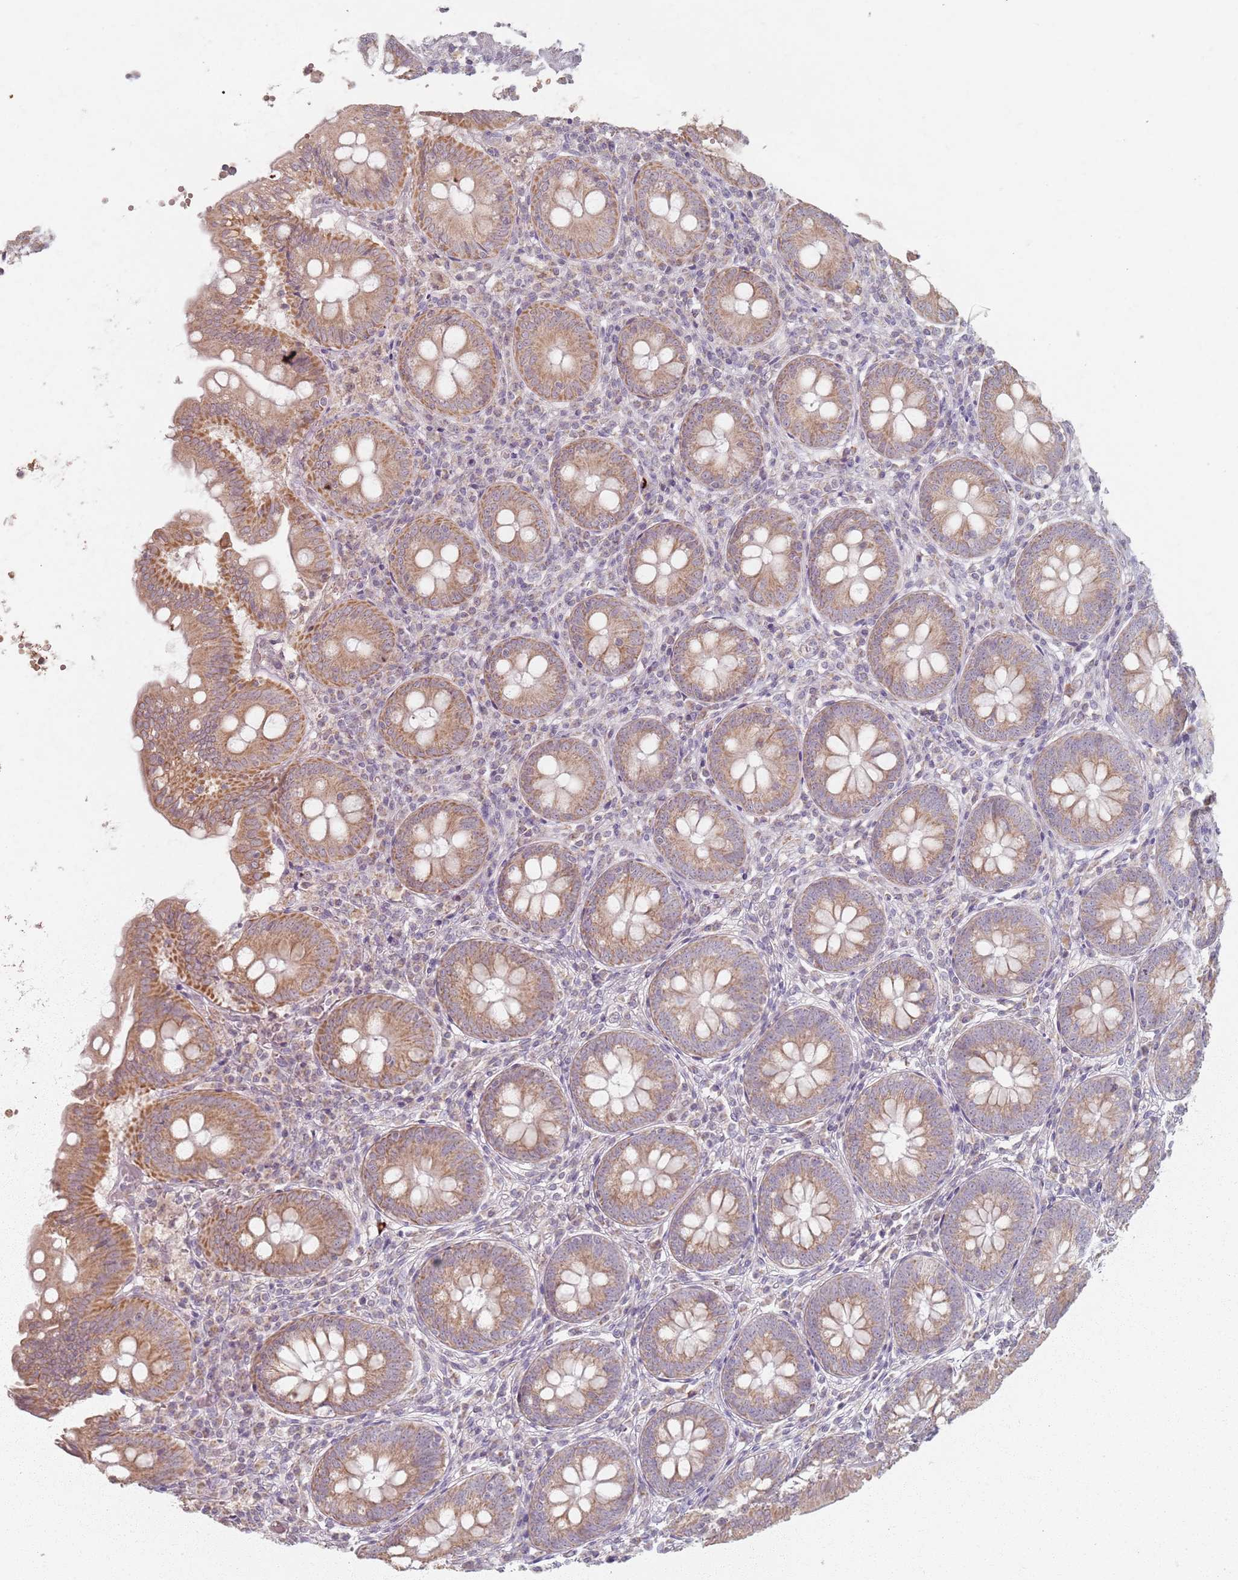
{"staining": {"intensity": "moderate", "quantity": ">75%", "location": "cytoplasmic/membranous"}, "tissue": "appendix", "cell_type": "Glandular cells", "image_type": "normal", "snomed": [{"axis": "morphology", "description": "Normal tissue, NOS"}, {"axis": "topography", "description": "Appendix"}], "caption": "IHC histopathology image of normal appendix: human appendix stained using immunohistochemistry reveals medium levels of moderate protein expression localized specifically in the cytoplasmic/membranous of glandular cells, appearing as a cytoplasmic/membranous brown color.", "gene": "PKD2L2", "patient": {"sex": "female", "age": 54}}